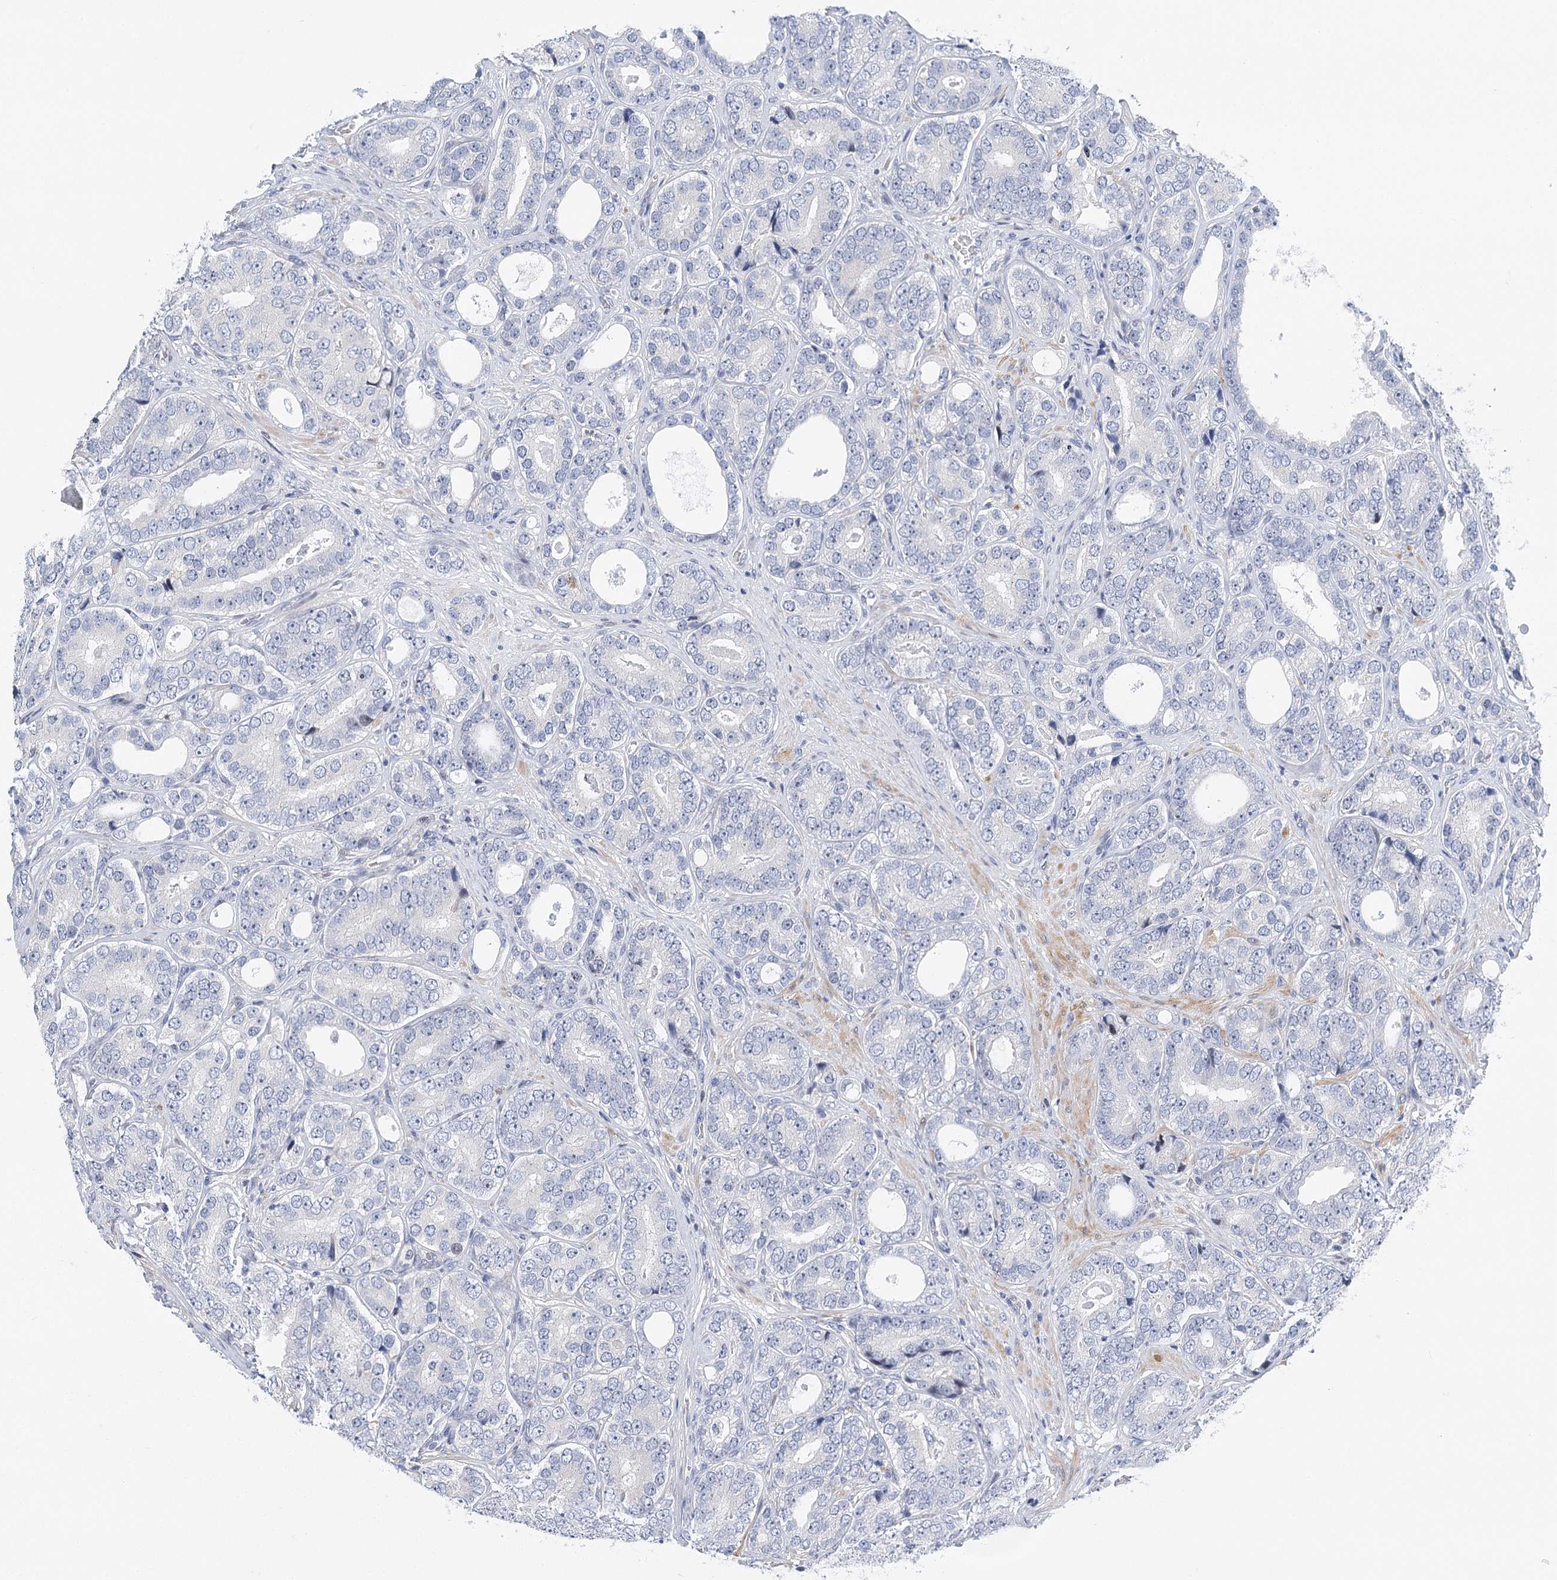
{"staining": {"intensity": "negative", "quantity": "none", "location": "none"}, "tissue": "prostate cancer", "cell_type": "Tumor cells", "image_type": "cancer", "snomed": [{"axis": "morphology", "description": "Adenocarcinoma, High grade"}, {"axis": "topography", "description": "Prostate"}], "caption": "There is no significant positivity in tumor cells of prostate cancer (high-grade adenocarcinoma). (DAB (3,3'-diaminobenzidine) immunohistochemistry (IHC) visualized using brightfield microscopy, high magnification).", "gene": "CAMTA1", "patient": {"sex": "male", "age": 56}}